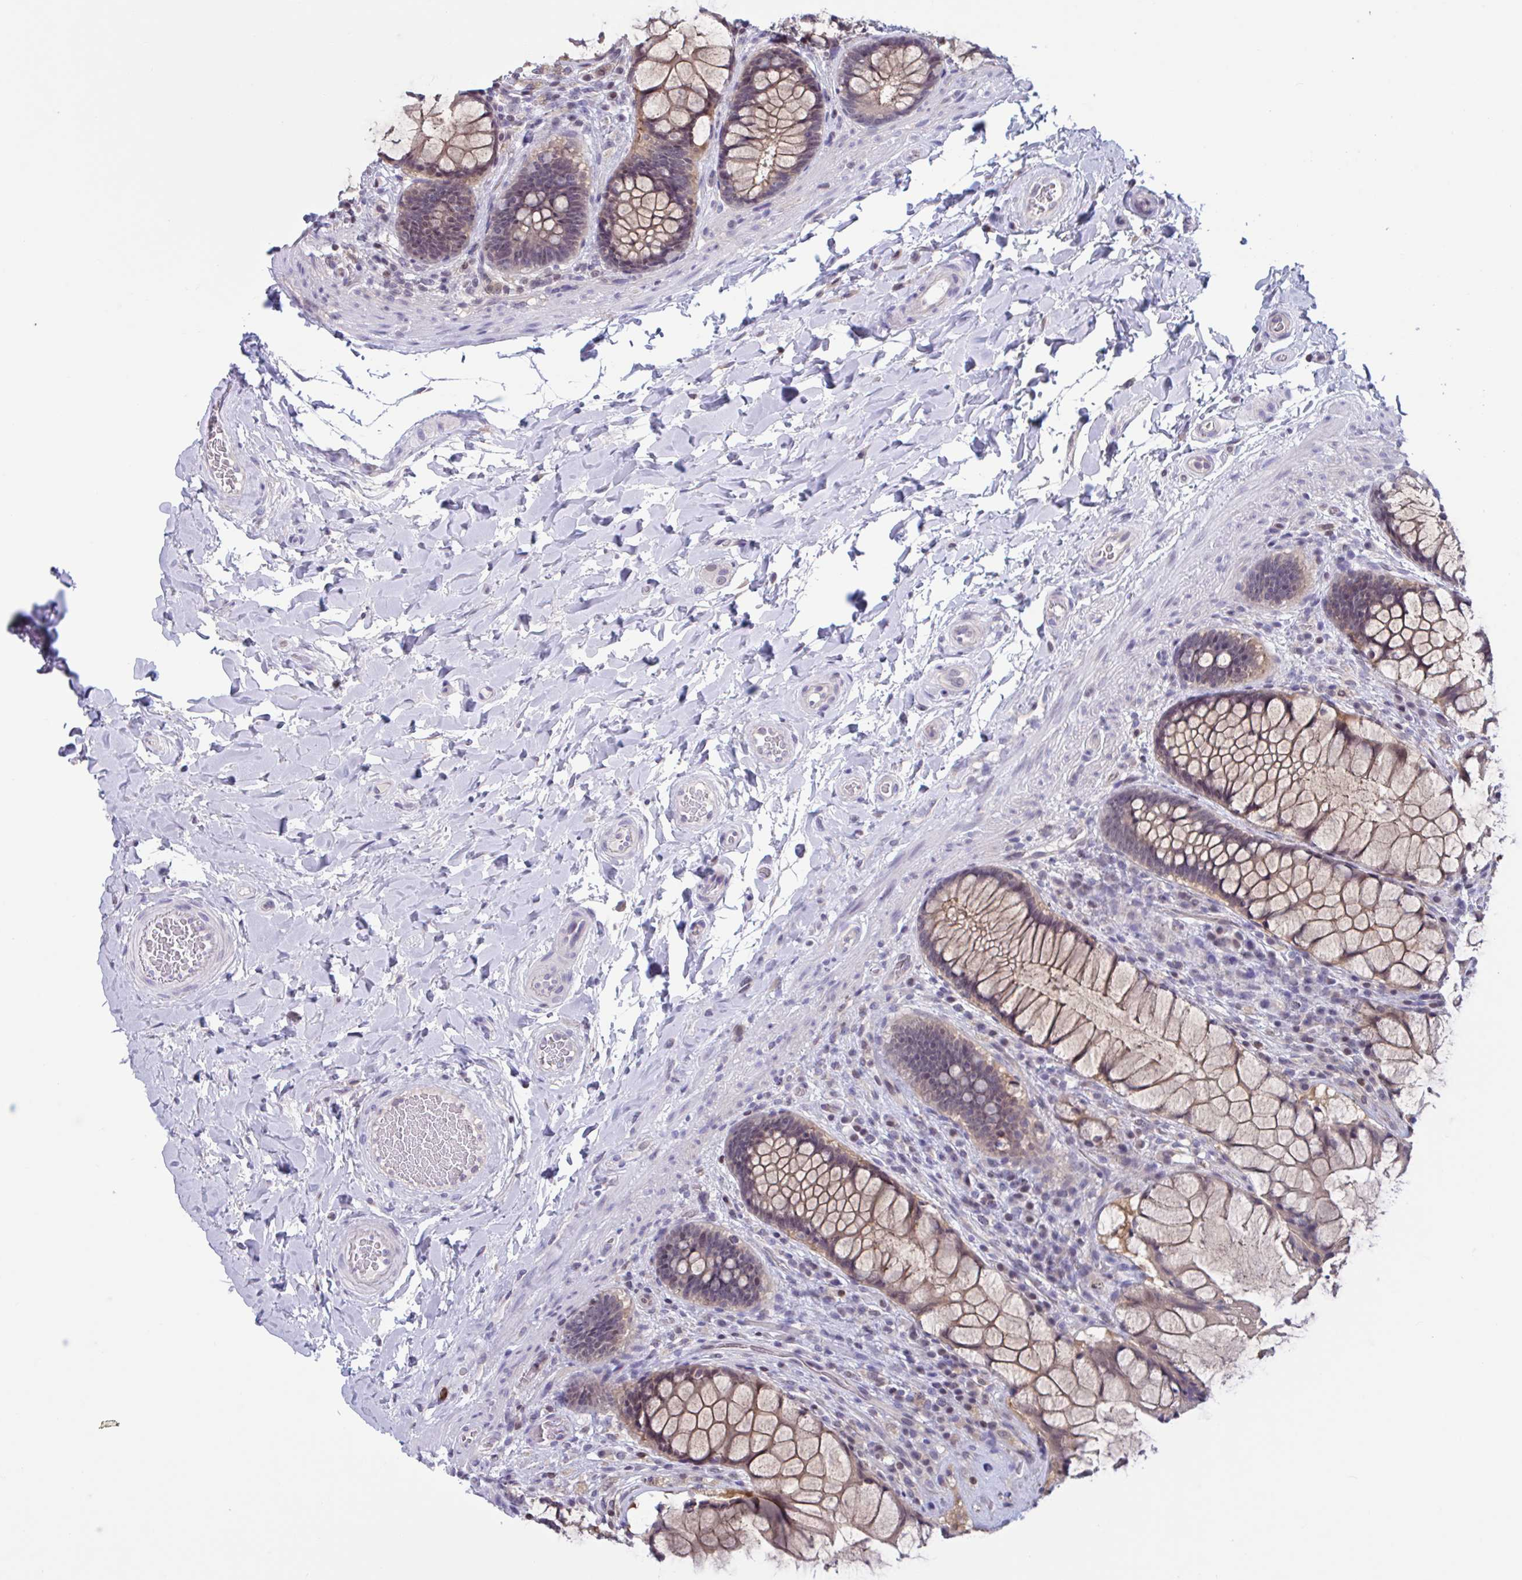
{"staining": {"intensity": "weak", "quantity": ">75%", "location": "cytoplasmic/membranous"}, "tissue": "rectum", "cell_type": "Glandular cells", "image_type": "normal", "snomed": [{"axis": "morphology", "description": "Normal tissue, NOS"}, {"axis": "topography", "description": "Rectum"}], "caption": "The photomicrograph displays a brown stain indicating the presence of a protein in the cytoplasmic/membranous of glandular cells in rectum. (Stains: DAB (3,3'-diaminobenzidine) in brown, nuclei in blue, Microscopy: brightfield microscopy at high magnification).", "gene": "SNX11", "patient": {"sex": "female", "age": 58}}